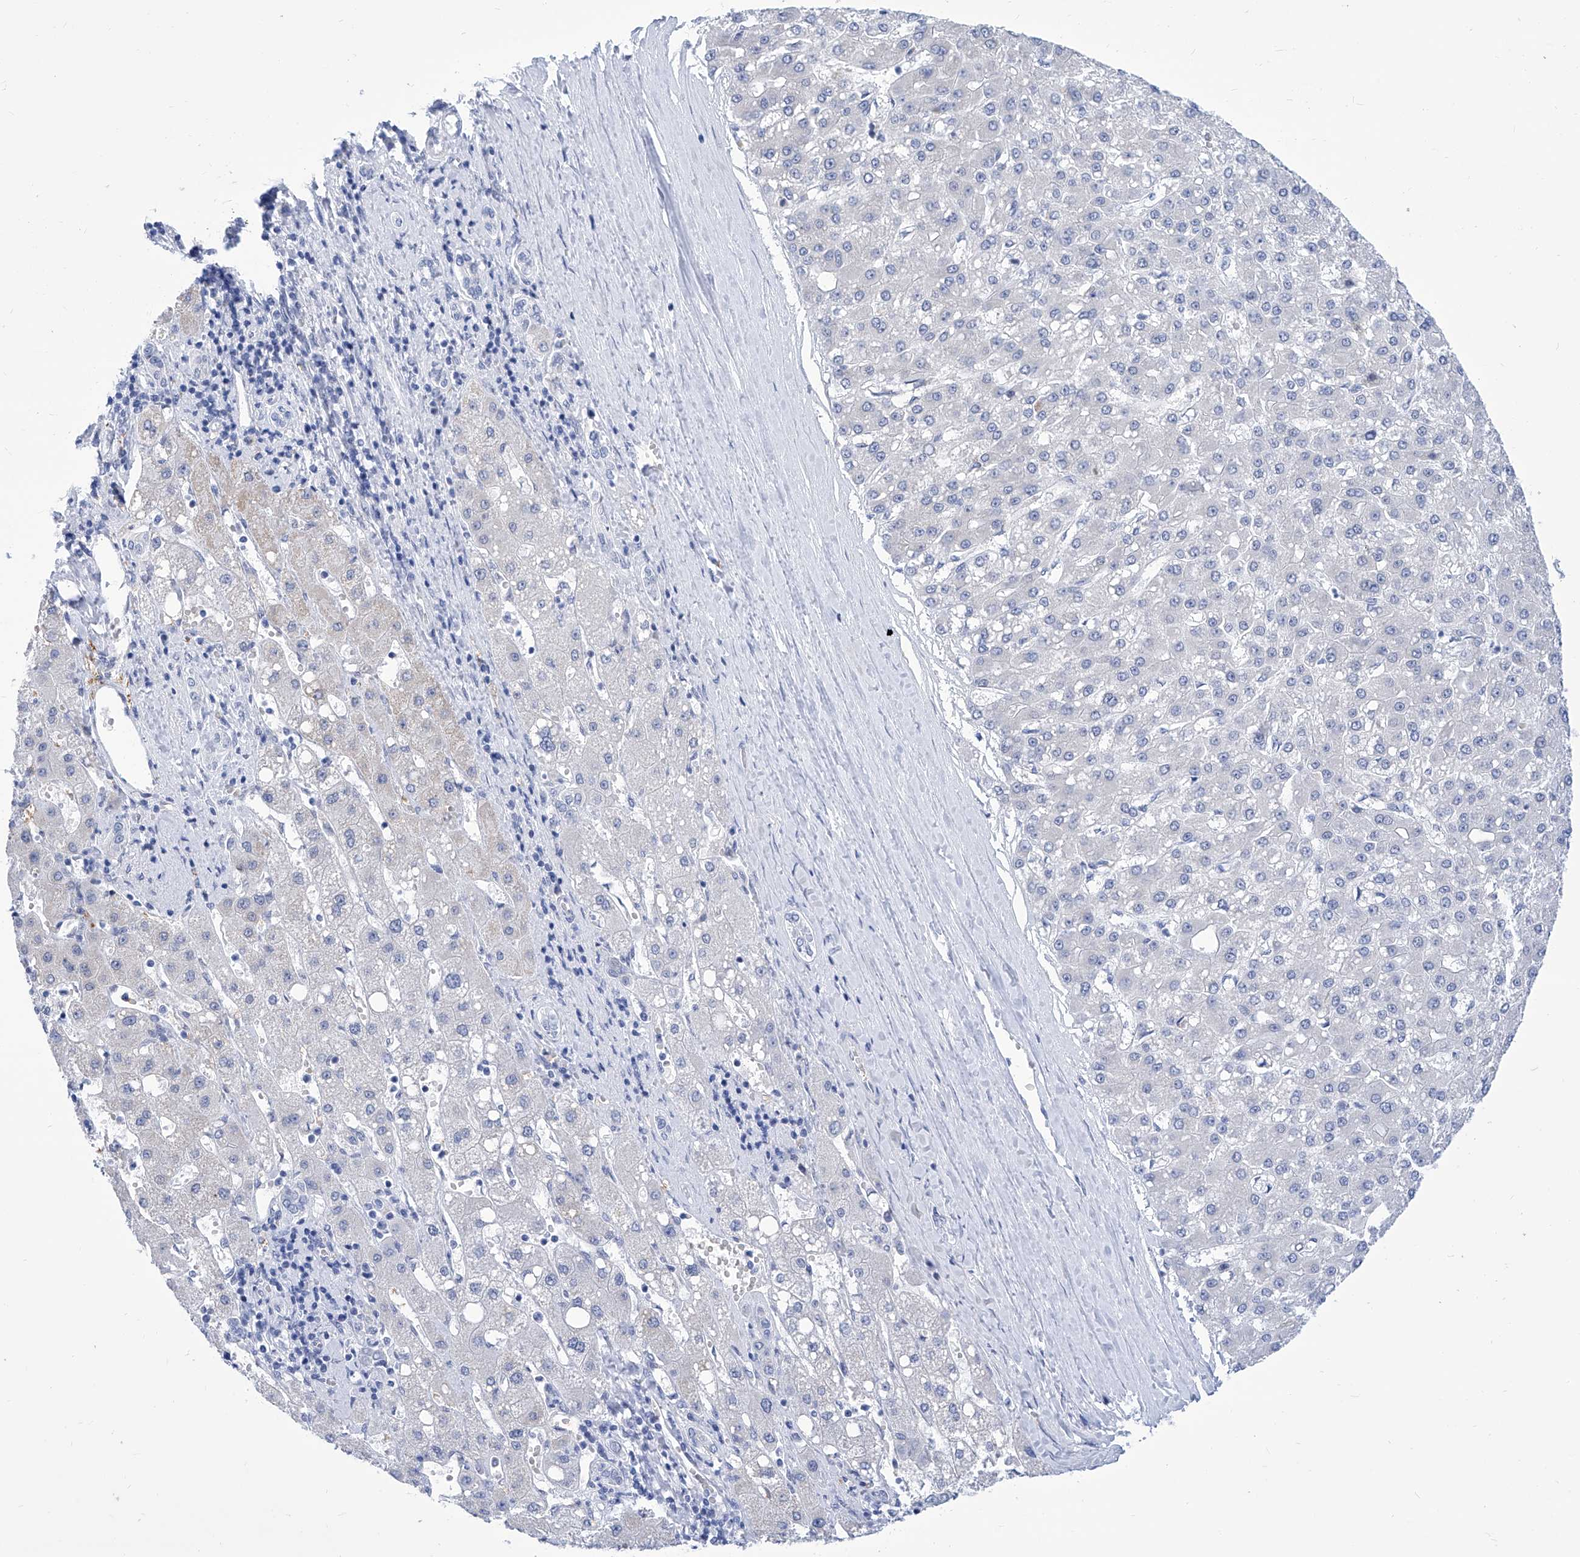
{"staining": {"intensity": "negative", "quantity": "none", "location": "none"}, "tissue": "liver cancer", "cell_type": "Tumor cells", "image_type": "cancer", "snomed": [{"axis": "morphology", "description": "Carcinoma, Hepatocellular, NOS"}, {"axis": "topography", "description": "Liver"}], "caption": "The histopathology image displays no staining of tumor cells in hepatocellular carcinoma (liver).", "gene": "SART1", "patient": {"sex": "male", "age": 67}}